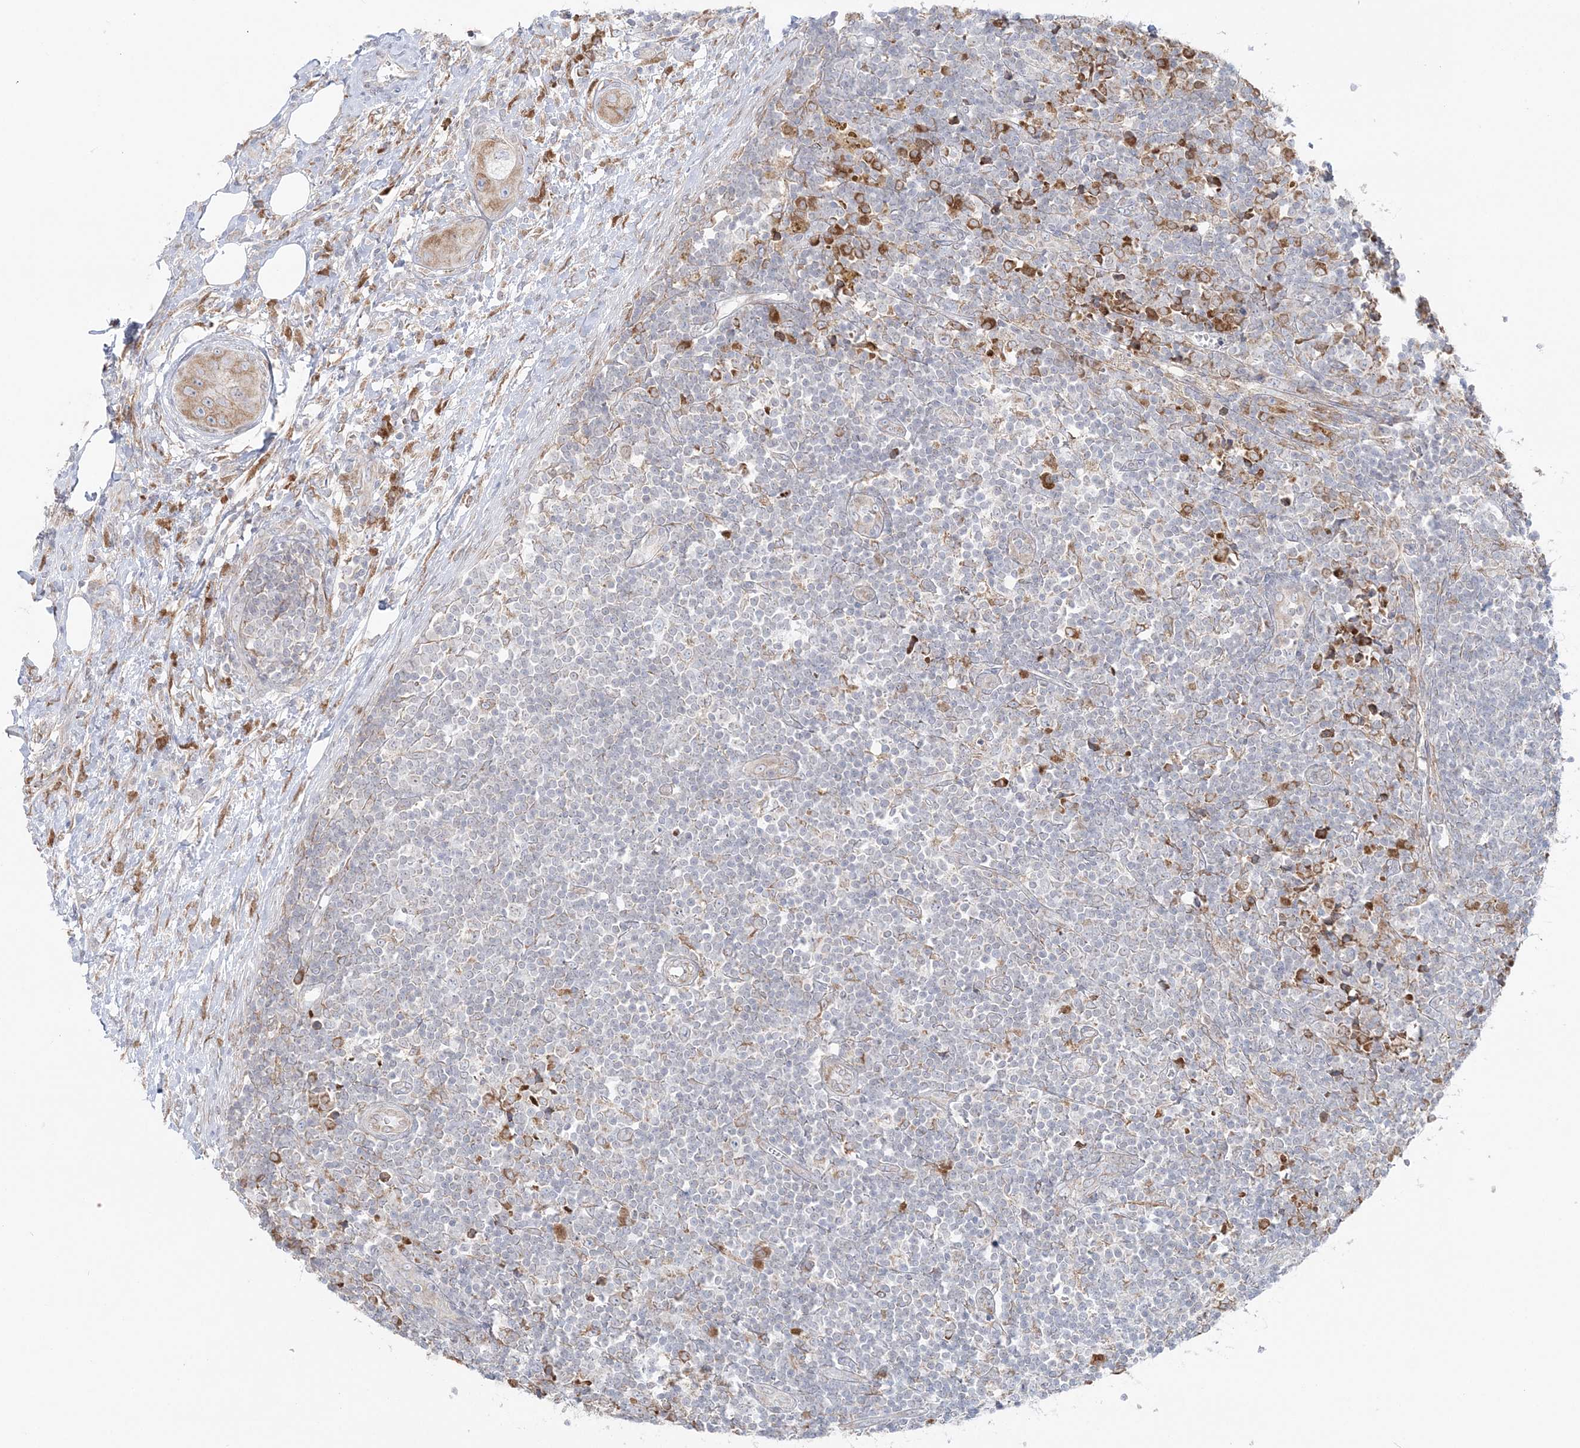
{"staining": {"intensity": "moderate", "quantity": "<25%", "location": "cytoplasmic/membranous"}, "tissue": "lymph node", "cell_type": "Germinal center cells", "image_type": "normal", "snomed": [{"axis": "morphology", "description": "Normal tissue, NOS"}, {"axis": "morphology", "description": "Squamous cell carcinoma, metastatic, NOS"}, {"axis": "topography", "description": "Lymph node"}], "caption": "A brown stain highlights moderate cytoplasmic/membranous staining of a protein in germinal center cells of normal lymph node. The staining was performed using DAB, with brown indicating positive protein expression. Nuclei are stained blue with hematoxylin.", "gene": "TMED10", "patient": {"sex": "male", "age": 73}}